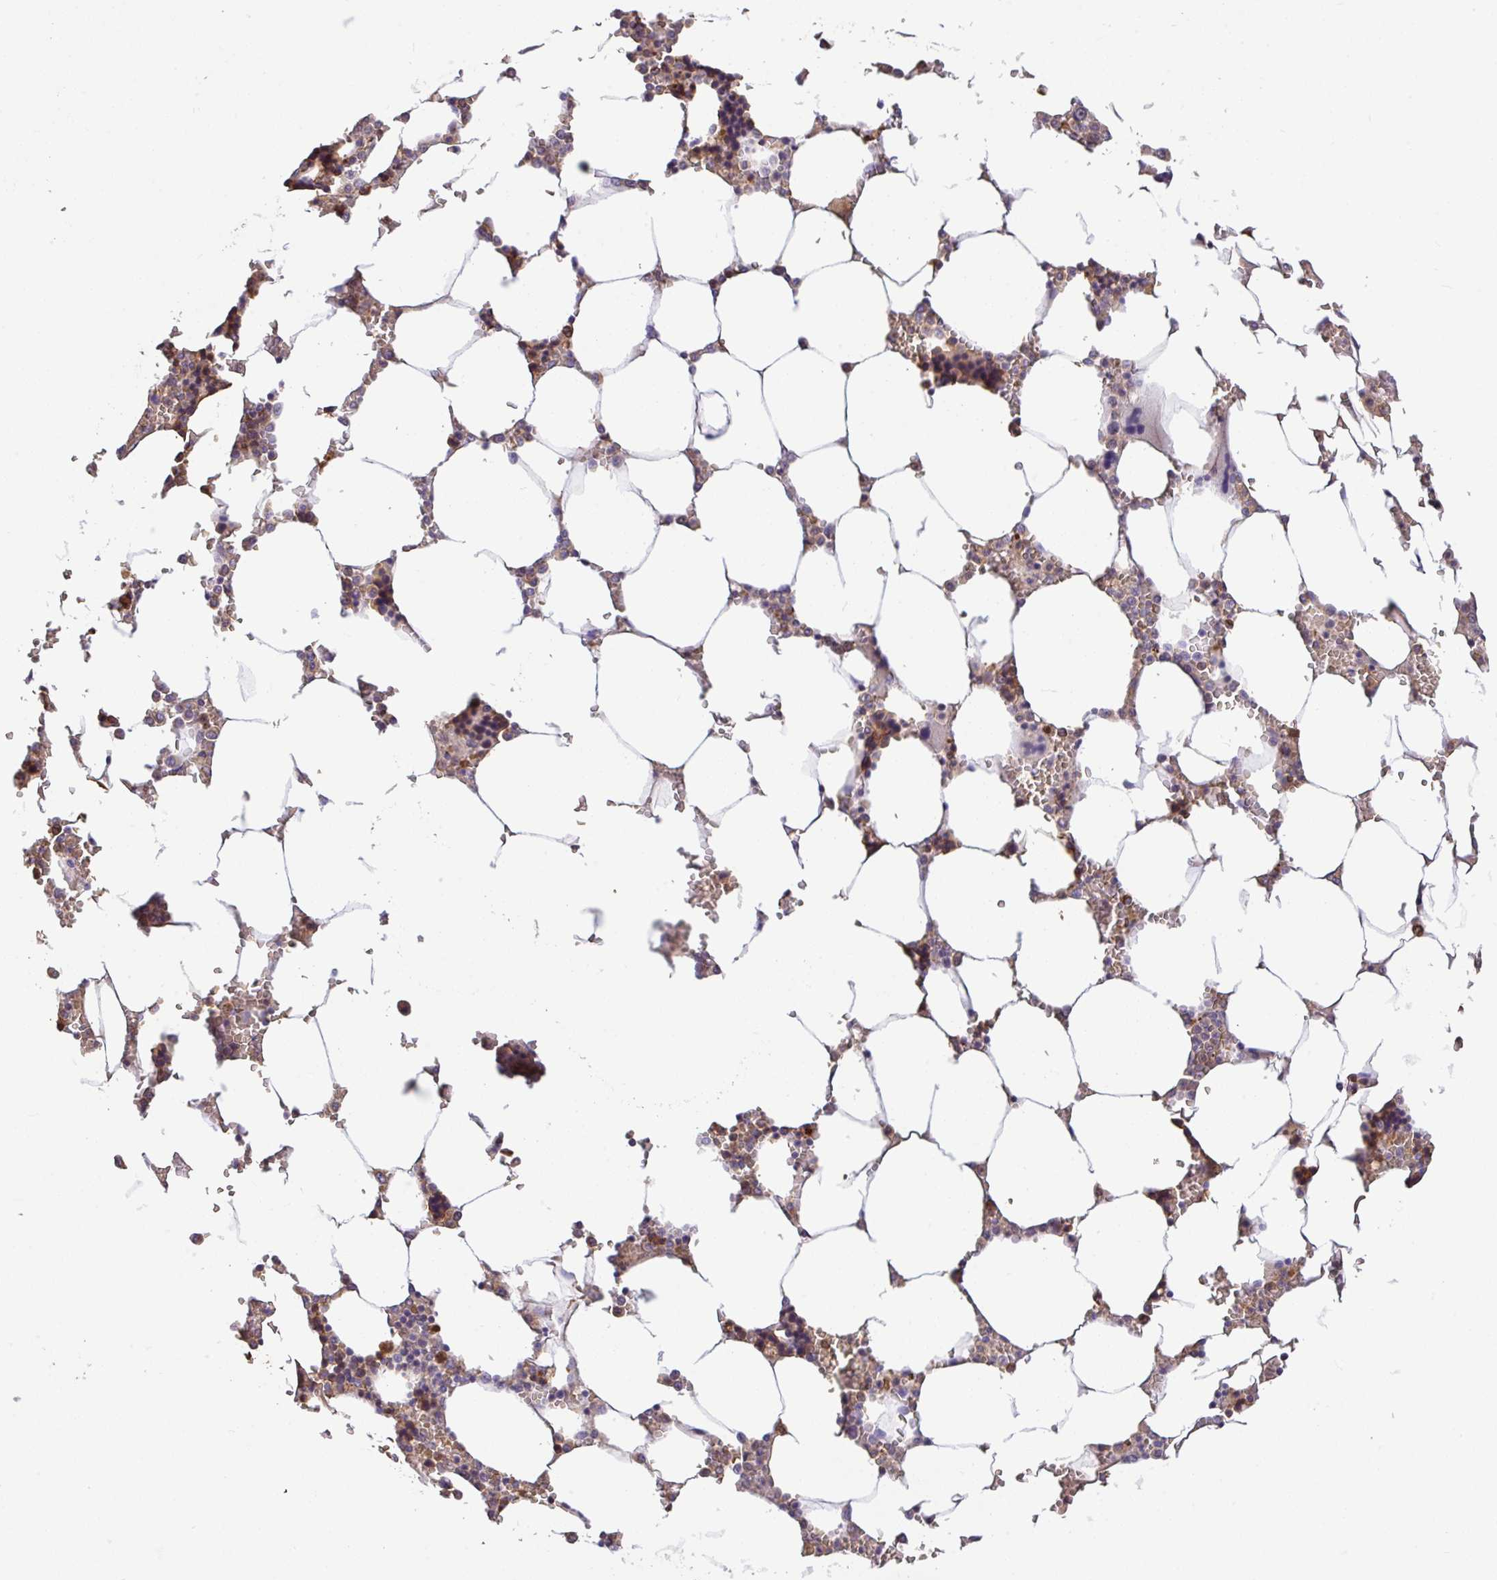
{"staining": {"intensity": "strong", "quantity": "<25%", "location": "cytoplasmic/membranous"}, "tissue": "bone marrow", "cell_type": "Hematopoietic cells", "image_type": "normal", "snomed": [{"axis": "morphology", "description": "Normal tissue, NOS"}, {"axis": "topography", "description": "Bone marrow"}], "caption": "IHC (DAB) staining of normal human bone marrow displays strong cytoplasmic/membranous protein expression in approximately <25% of hematopoietic cells.", "gene": "C1QTNF9B", "patient": {"sex": "male", "age": 64}}